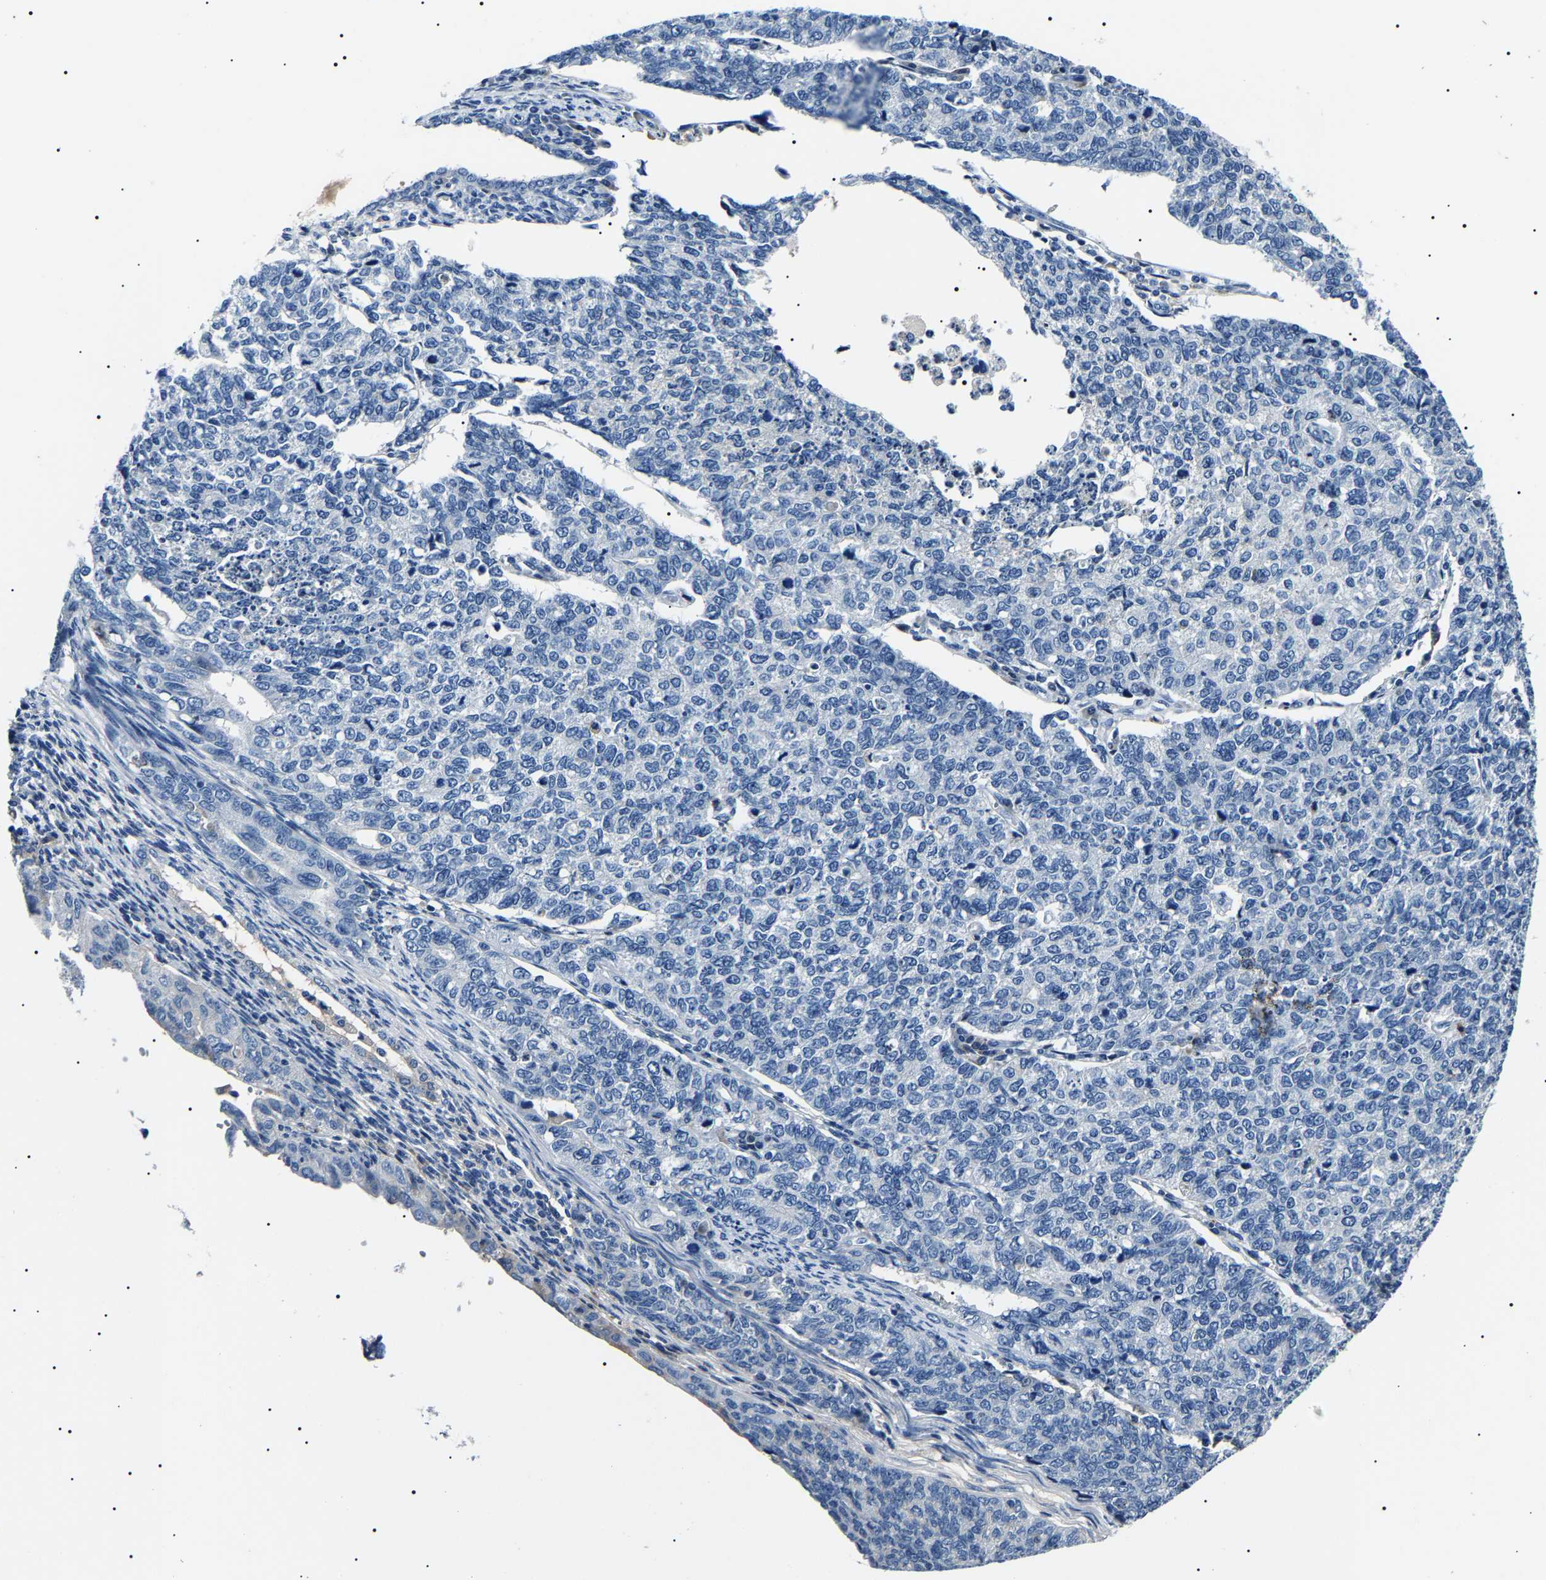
{"staining": {"intensity": "negative", "quantity": "none", "location": "none"}, "tissue": "cervical cancer", "cell_type": "Tumor cells", "image_type": "cancer", "snomed": [{"axis": "morphology", "description": "Squamous cell carcinoma, NOS"}, {"axis": "topography", "description": "Cervix"}], "caption": "An immunohistochemistry (IHC) histopathology image of cervical squamous cell carcinoma is shown. There is no staining in tumor cells of cervical squamous cell carcinoma.", "gene": "KLK15", "patient": {"sex": "female", "age": 63}}